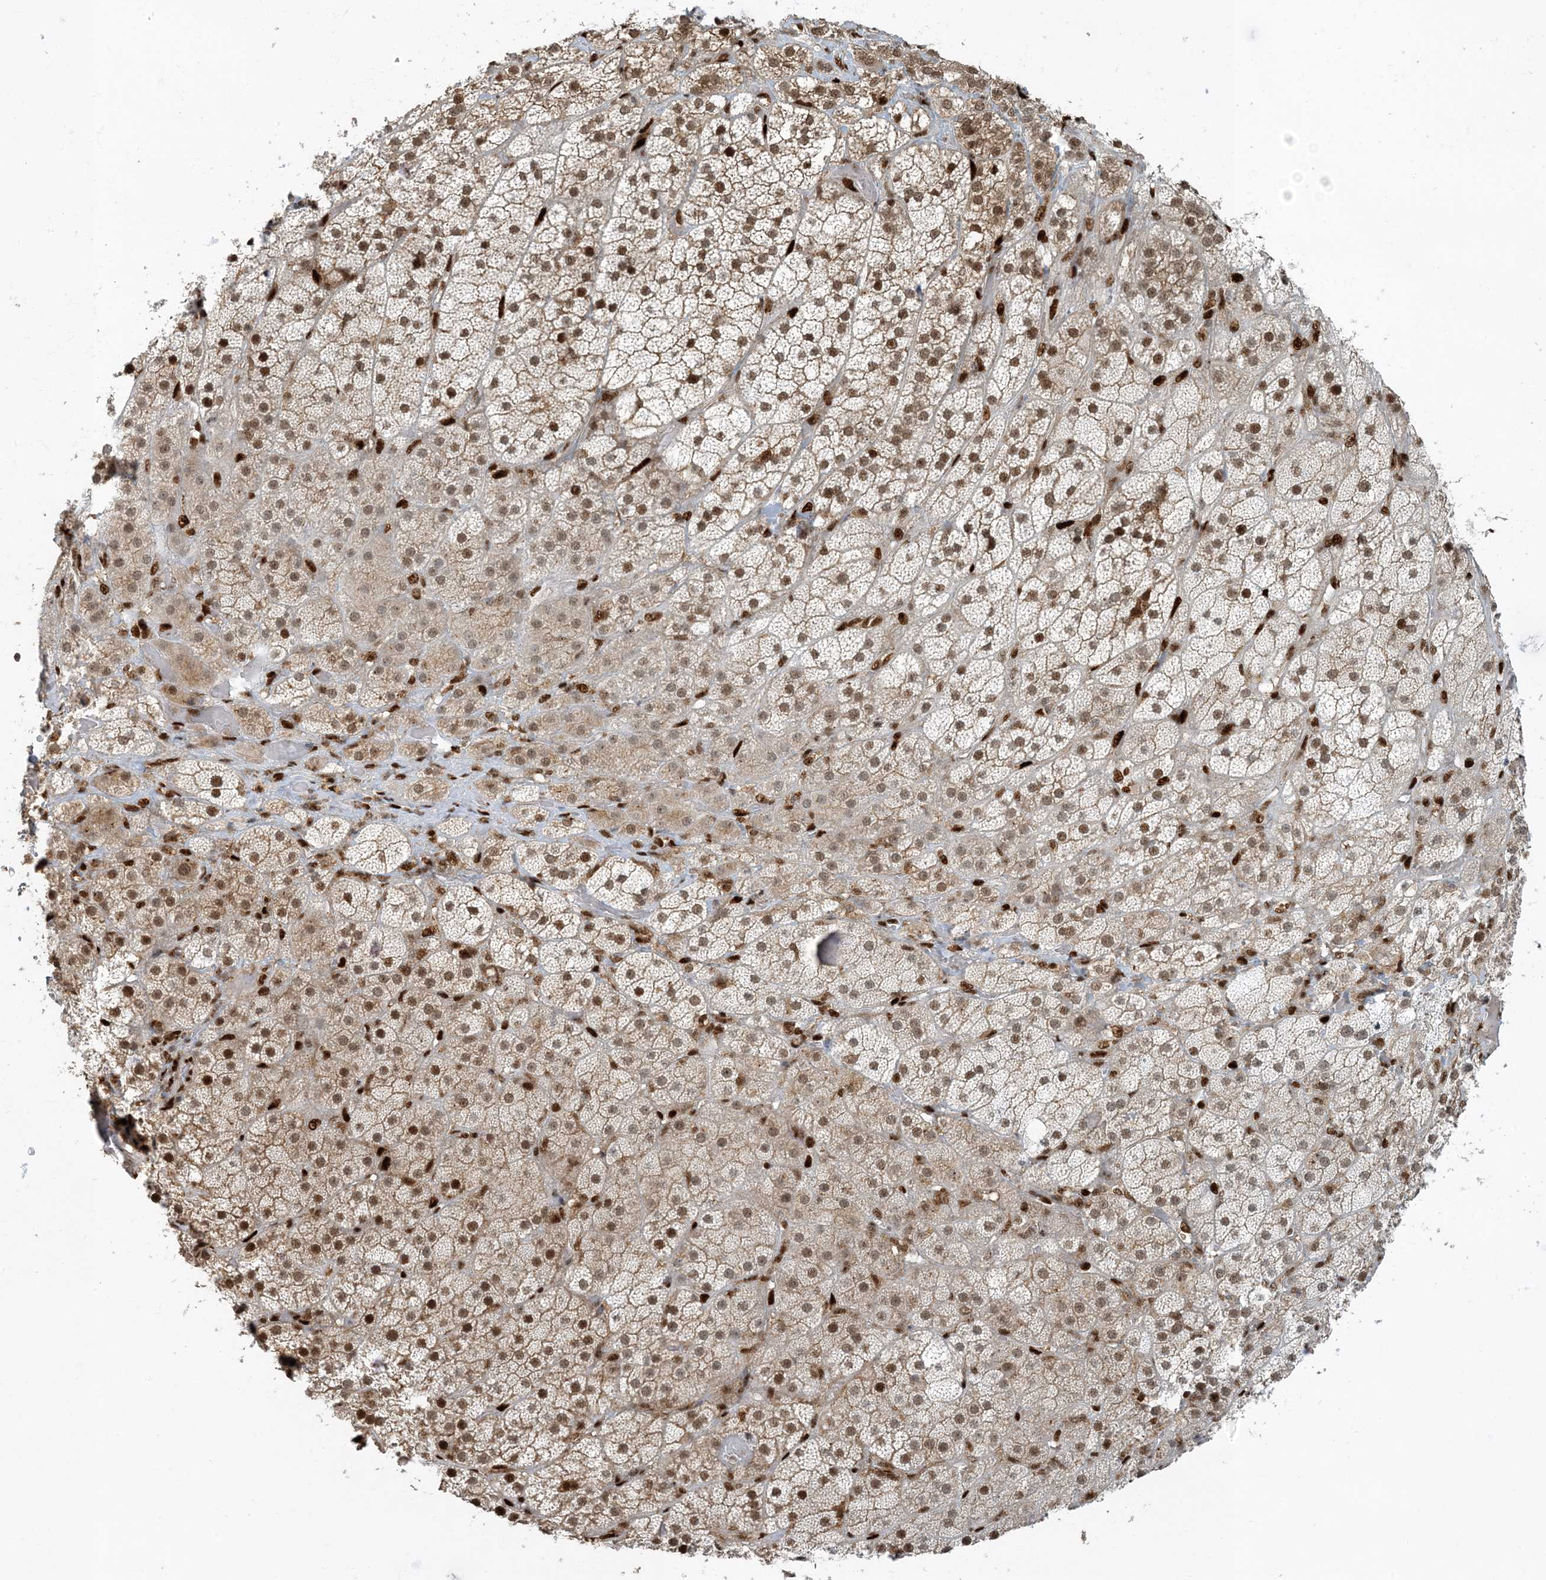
{"staining": {"intensity": "strong", "quantity": "25%-75%", "location": "cytoplasmic/membranous,nuclear"}, "tissue": "adrenal gland", "cell_type": "Glandular cells", "image_type": "normal", "snomed": [{"axis": "morphology", "description": "Normal tissue, NOS"}, {"axis": "topography", "description": "Adrenal gland"}], "caption": "Immunohistochemistry image of normal adrenal gland: human adrenal gland stained using IHC shows high levels of strong protein expression localized specifically in the cytoplasmic/membranous,nuclear of glandular cells, appearing as a cytoplasmic/membranous,nuclear brown color.", "gene": "MBD1", "patient": {"sex": "male", "age": 57}}